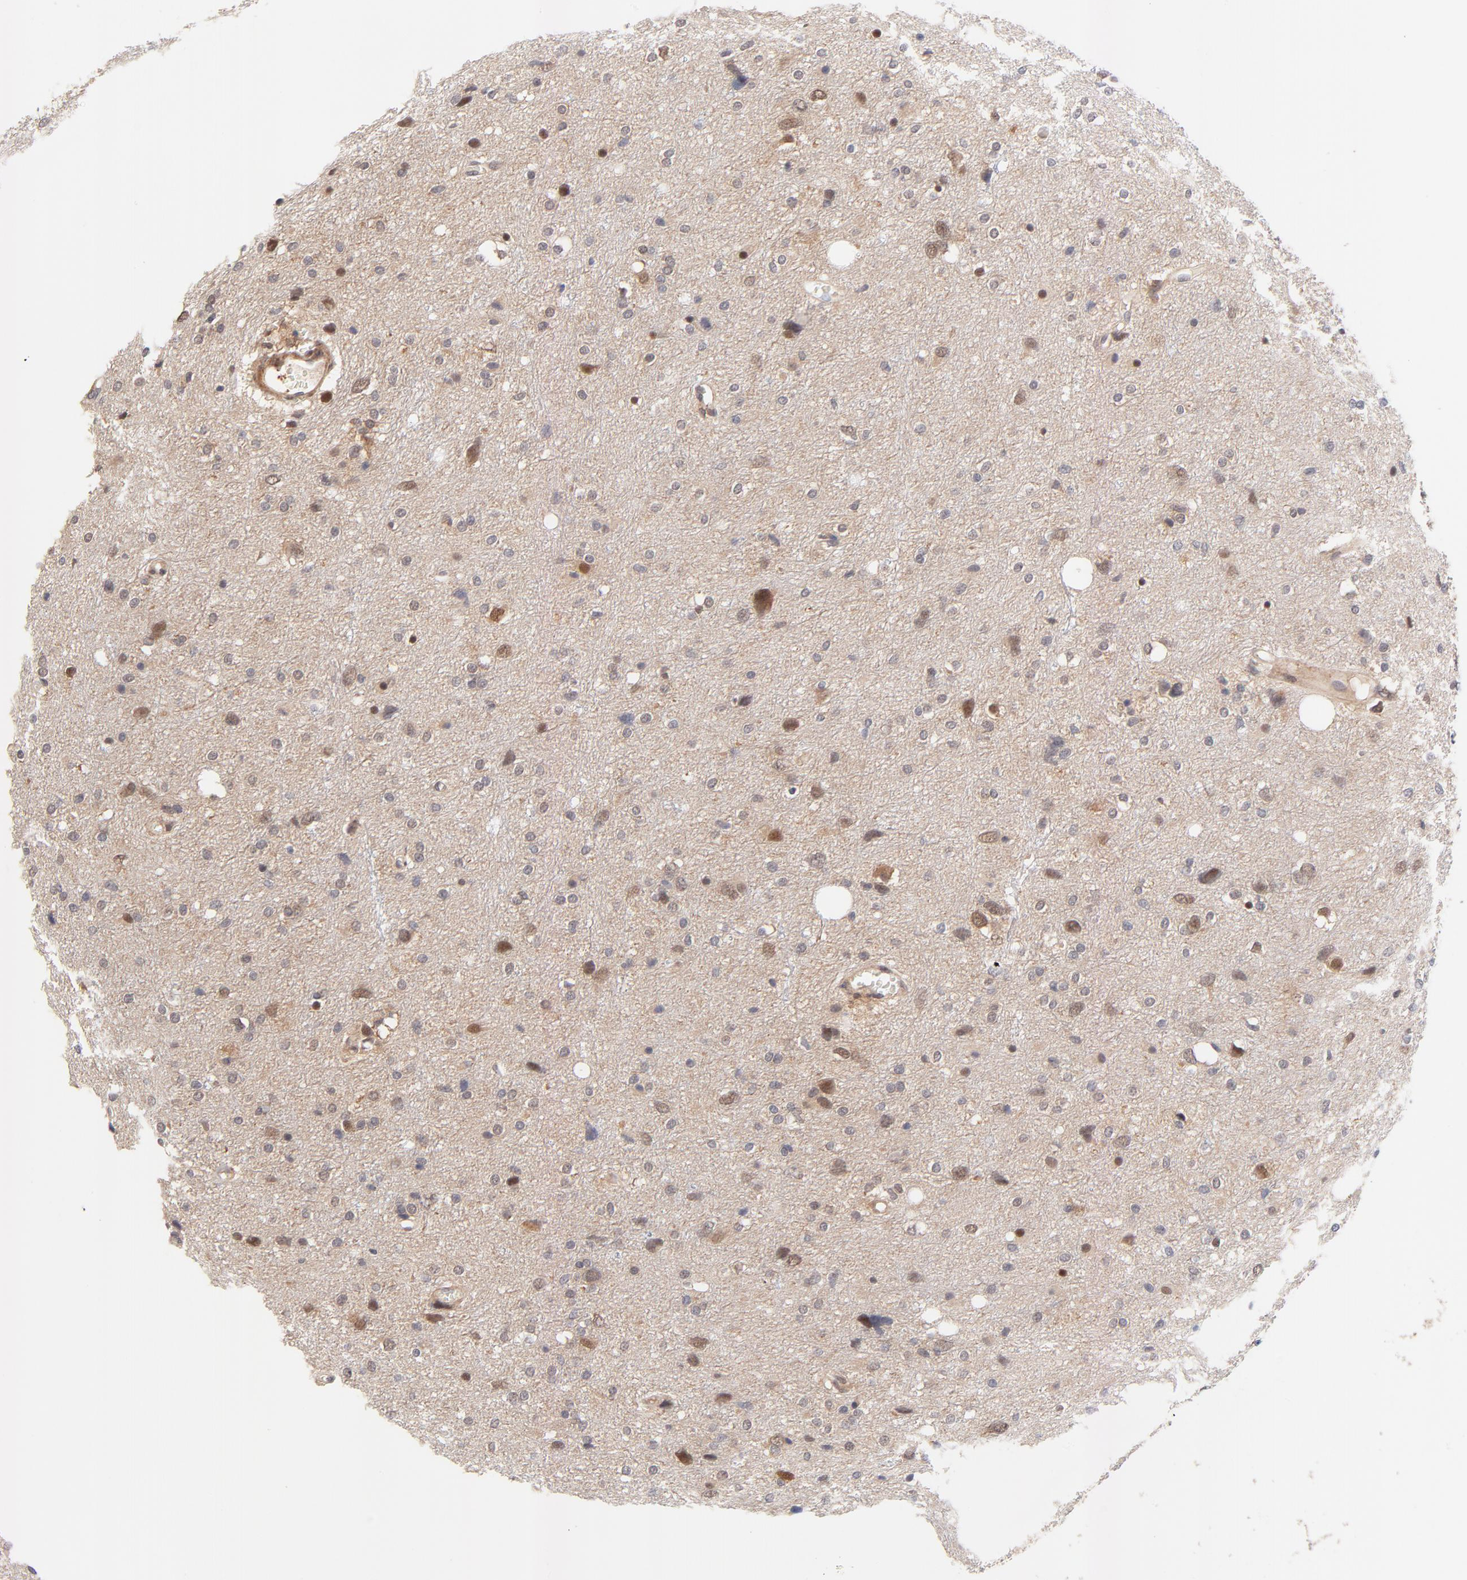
{"staining": {"intensity": "moderate", "quantity": "25%-75%", "location": "cytoplasmic/membranous,nuclear"}, "tissue": "glioma", "cell_type": "Tumor cells", "image_type": "cancer", "snomed": [{"axis": "morphology", "description": "Glioma, malignant, High grade"}, {"axis": "topography", "description": "Brain"}], "caption": "This histopathology image shows malignant glioma (high-grade) stained with IHC to label a protein in brown. The cytoplasmic/membranous and nuclear of tumor cells show moderate positivity for the protein. Nuclei are counter-stained blue.", "gene": "TXNL1", "patient": {"sex": "female", "age": 59}}